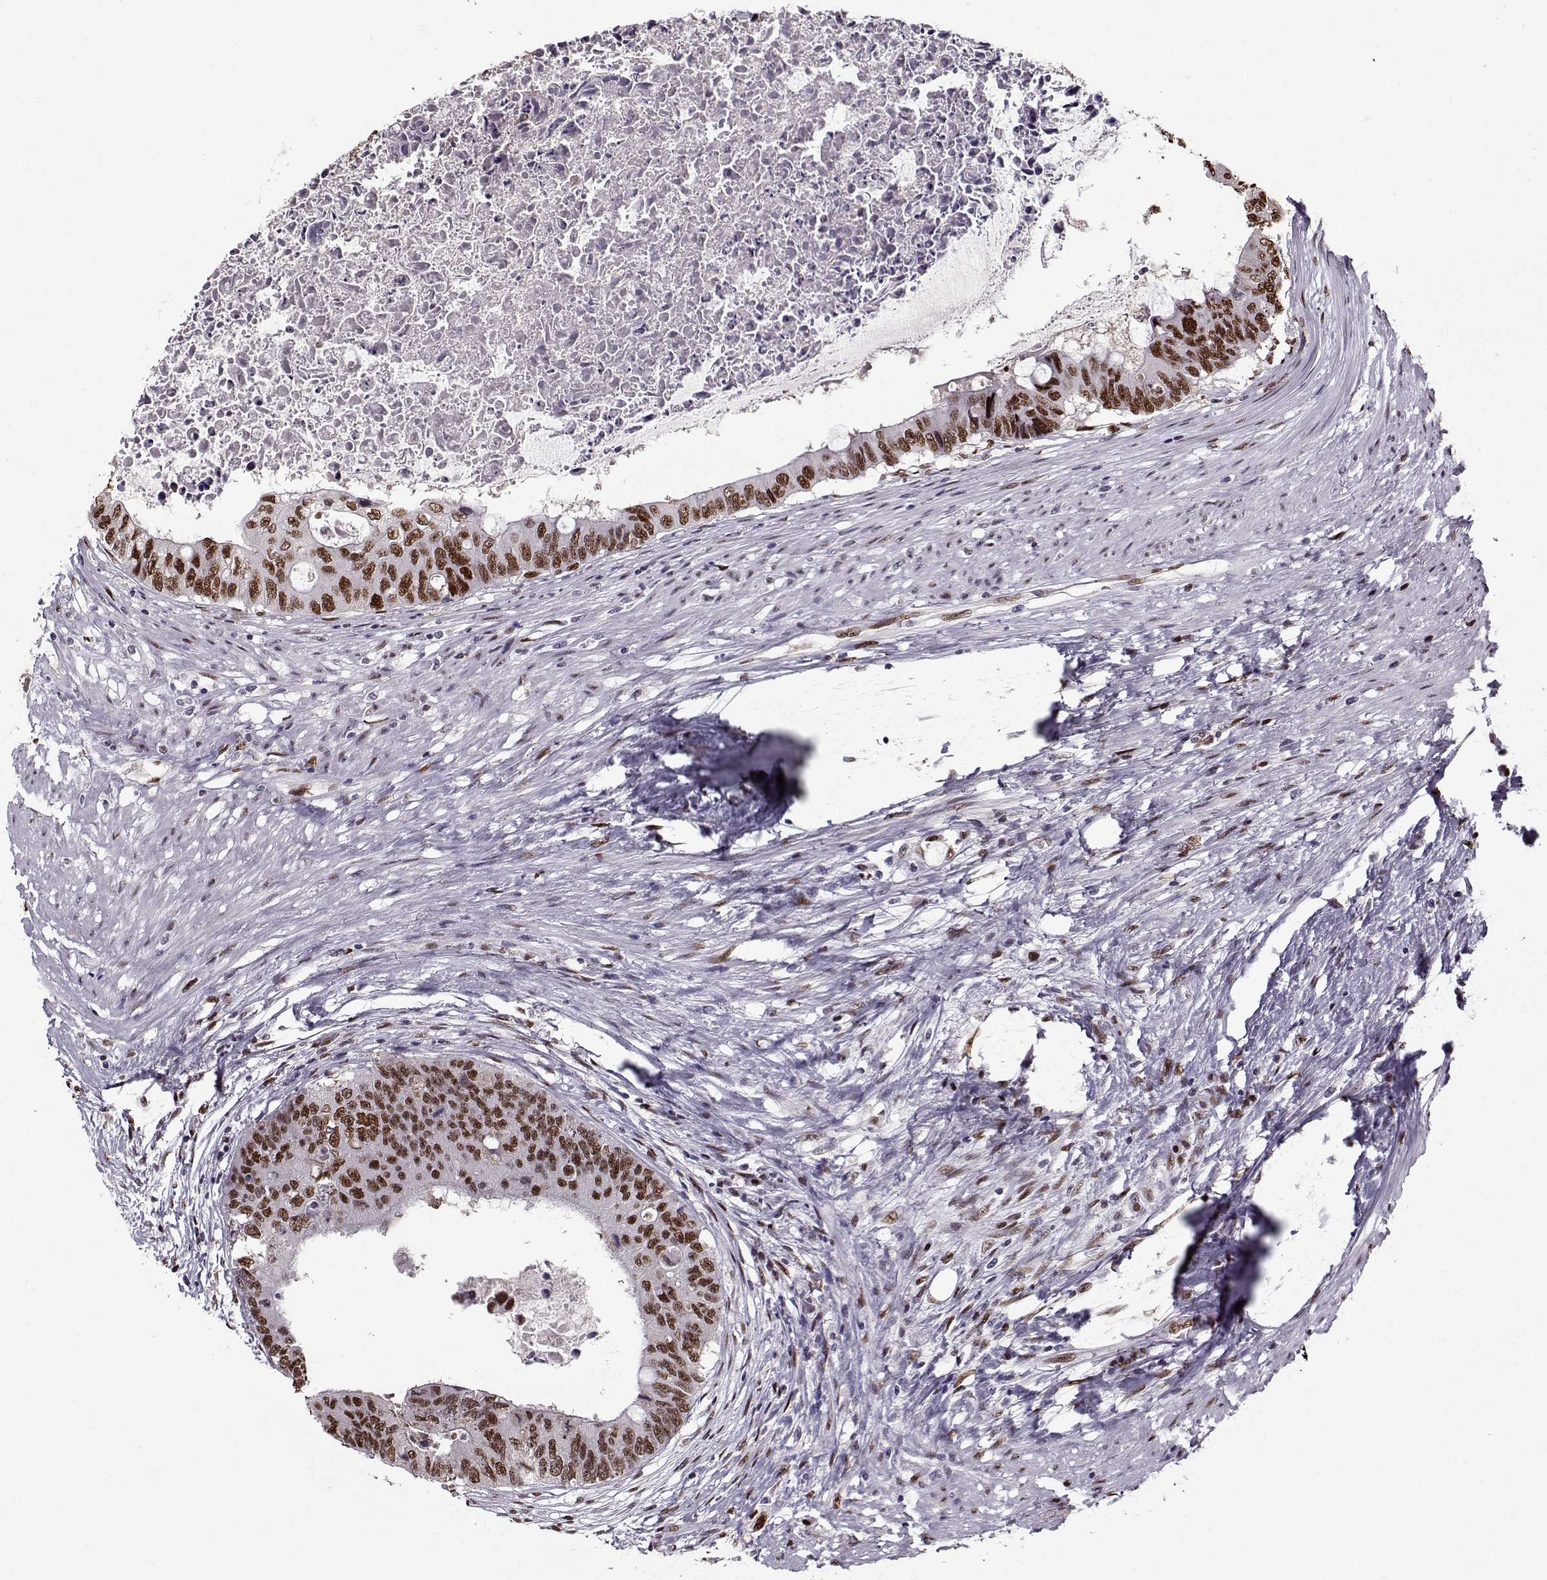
{"staining": {"intensity": "moderate", "quantity": ">75%", "location": "nuclear"}, "tissue": "colorectal cancer", "cell_type": "Tumor cells", "image_type": "cancer", "snomed": [{"axis": "morphology", "description": "Adenocarcinoma, NOS"}, {"axis": "topography", "description": "Rectum"}], "caption": "IHC of colorectal cancer (adenocarcinoma) exhibits medium levels of moderate nuclear expression in about >75% of tumor cells.", "gene": "PRMT8", "patient": {"sex": "male", "age": 59}}